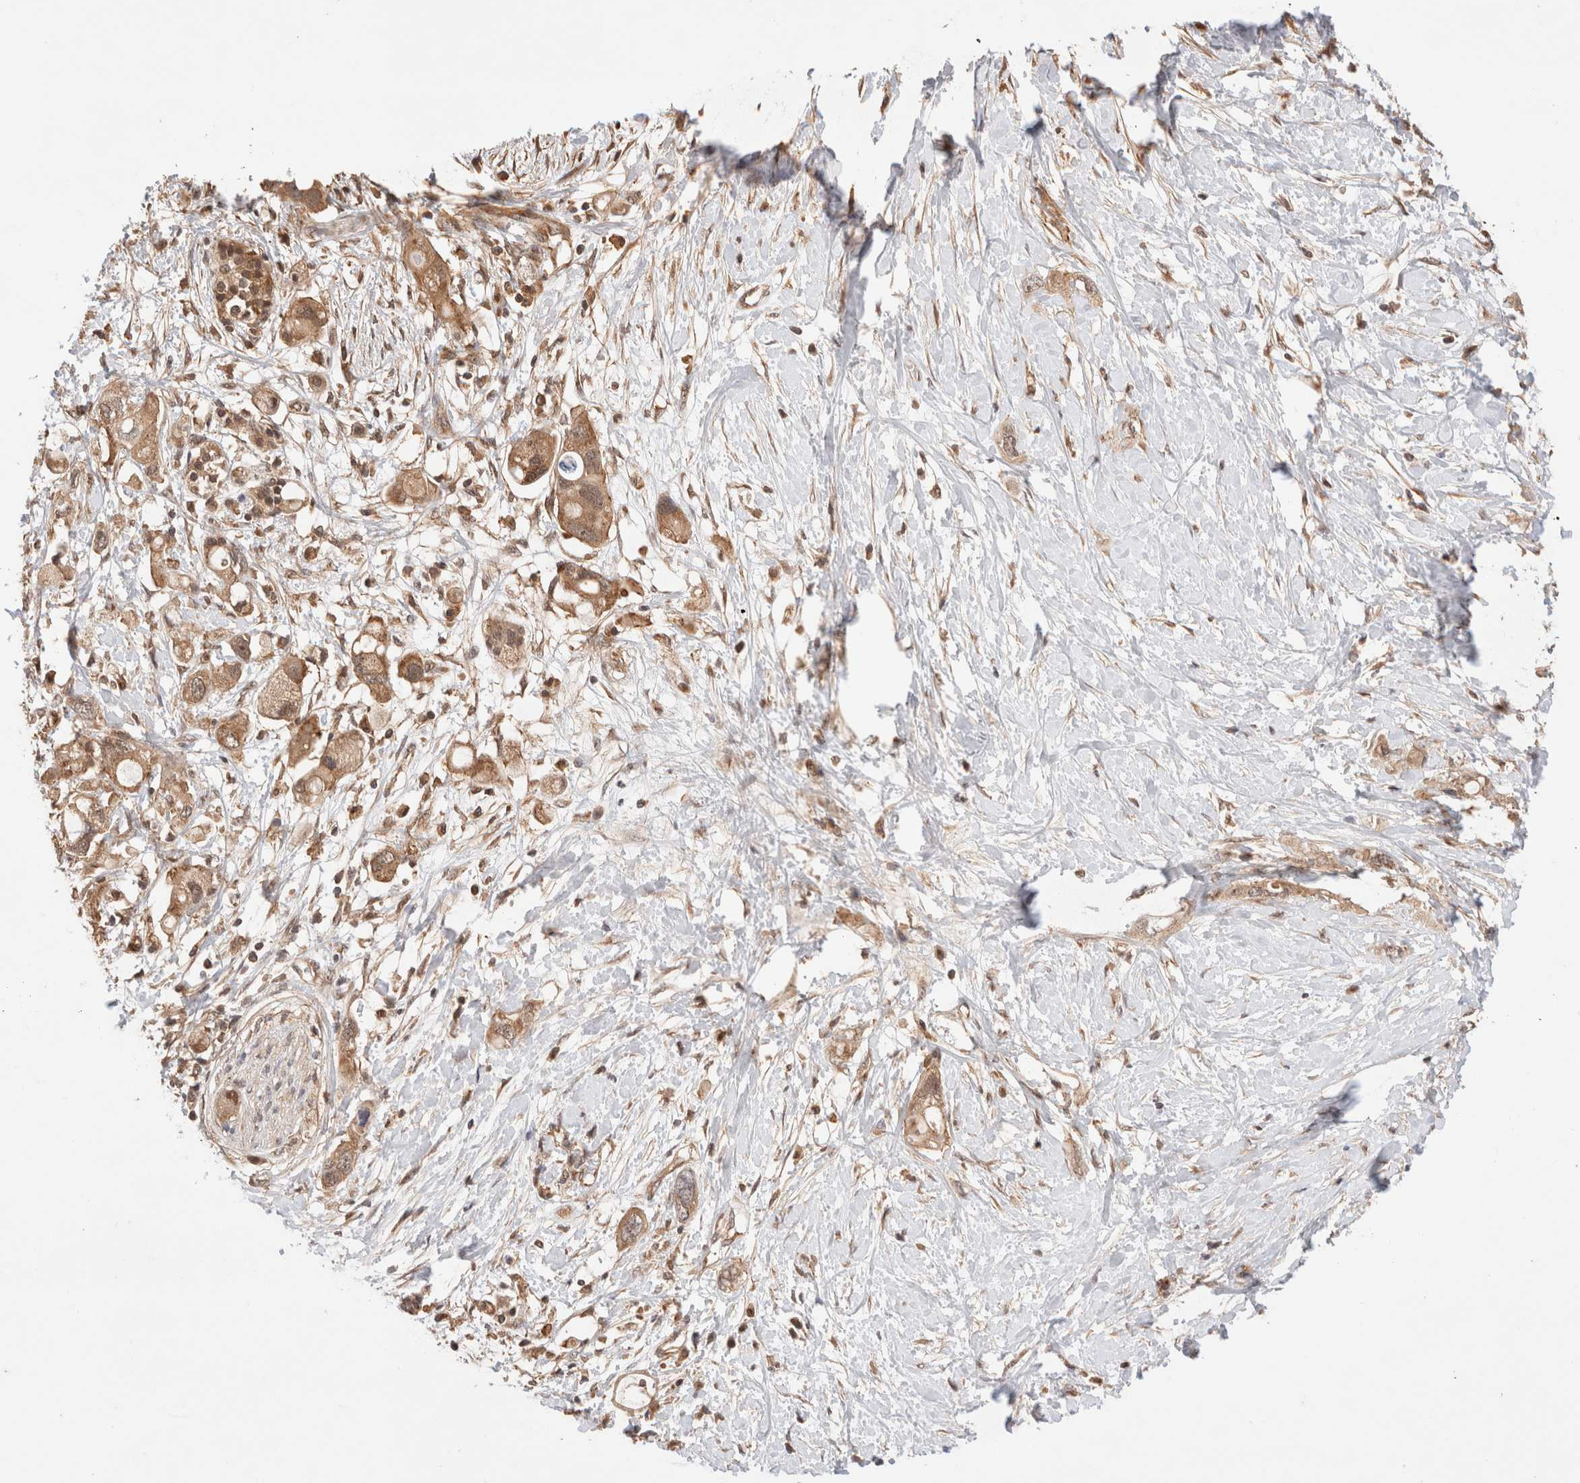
{"staining": {"intensity": "moderate", "quantity": ">75%", "location": "cytoplasmic/membranous,nuclear"}, "tissue": "pancreatic cancer", "cell_type": "Tumor cells", "image_type": "cancer", "snomed": [{"axis": "morphology", "description": "Adenocarcinoma, NOS"}, {"axis": "topography", "description": "Pancreas"}], "caption": "IHC of human pancreatic adenocarcinoma shows medium levels of moderate cytoplasmic/membranous and nuclear expression in approximately >75% of tumor cells.", "gene": "SIKE1", "patient": {"sex": "female", "age": 56}}